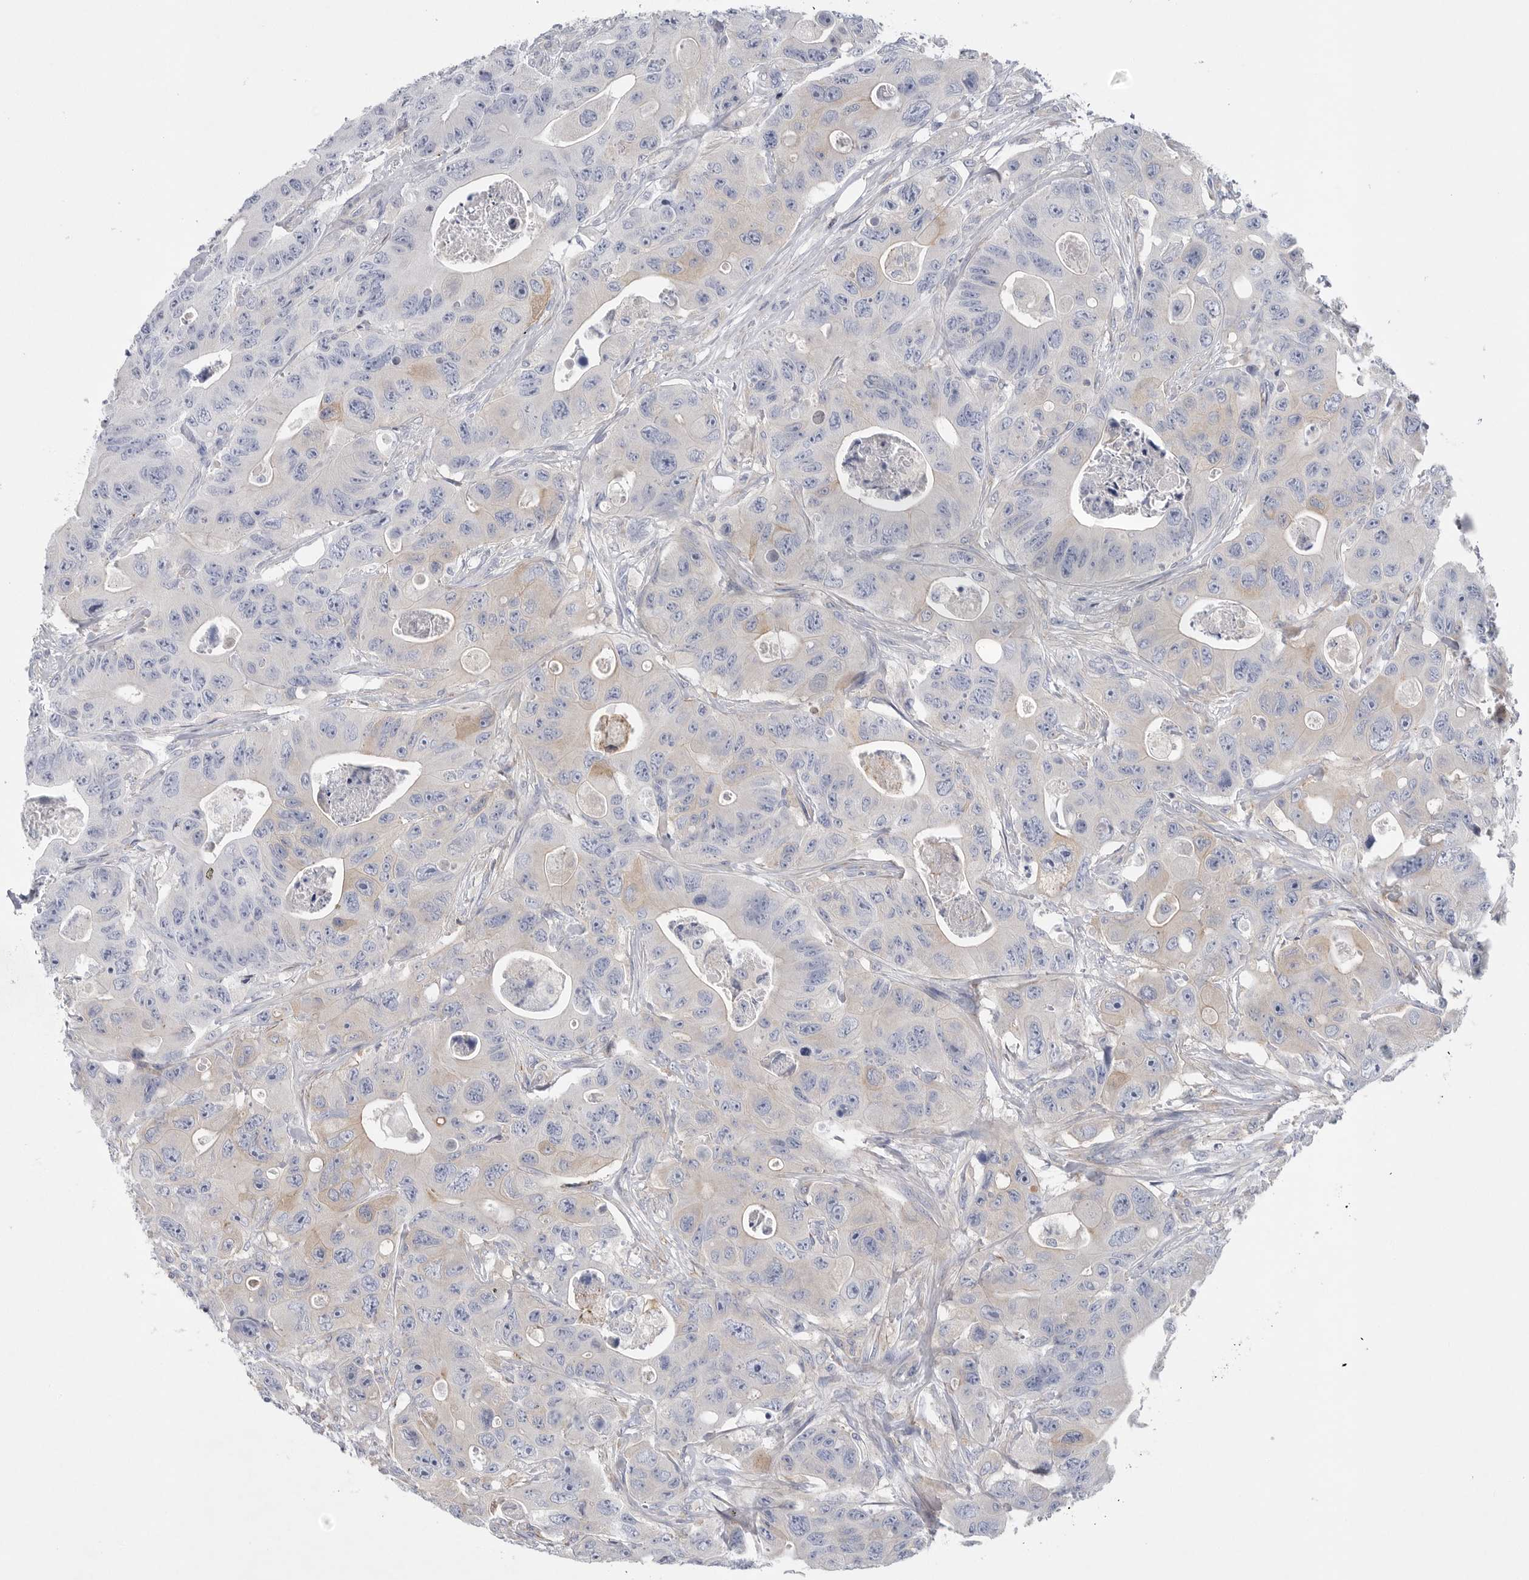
{"staining": {"intensity": "weak", "quantity": "<25%", "location": "cytoplasmic/membranous"}, "tissue": "colorectal cancer", "cell_type": "Tumor cells", "image_type": "cancer", "snomed": [{"axis": "morphology", "description": "Adenocarcinoma, NOS"}, {"axis": "topography", "description": "Colon"}], "caption": "Colorectal cancer stained for a protein using immunohistochemistry (IHC) shows no expression tumor cells.", "gene": "CAMK2B", "patient": {"sex": "female", "age": 46}}